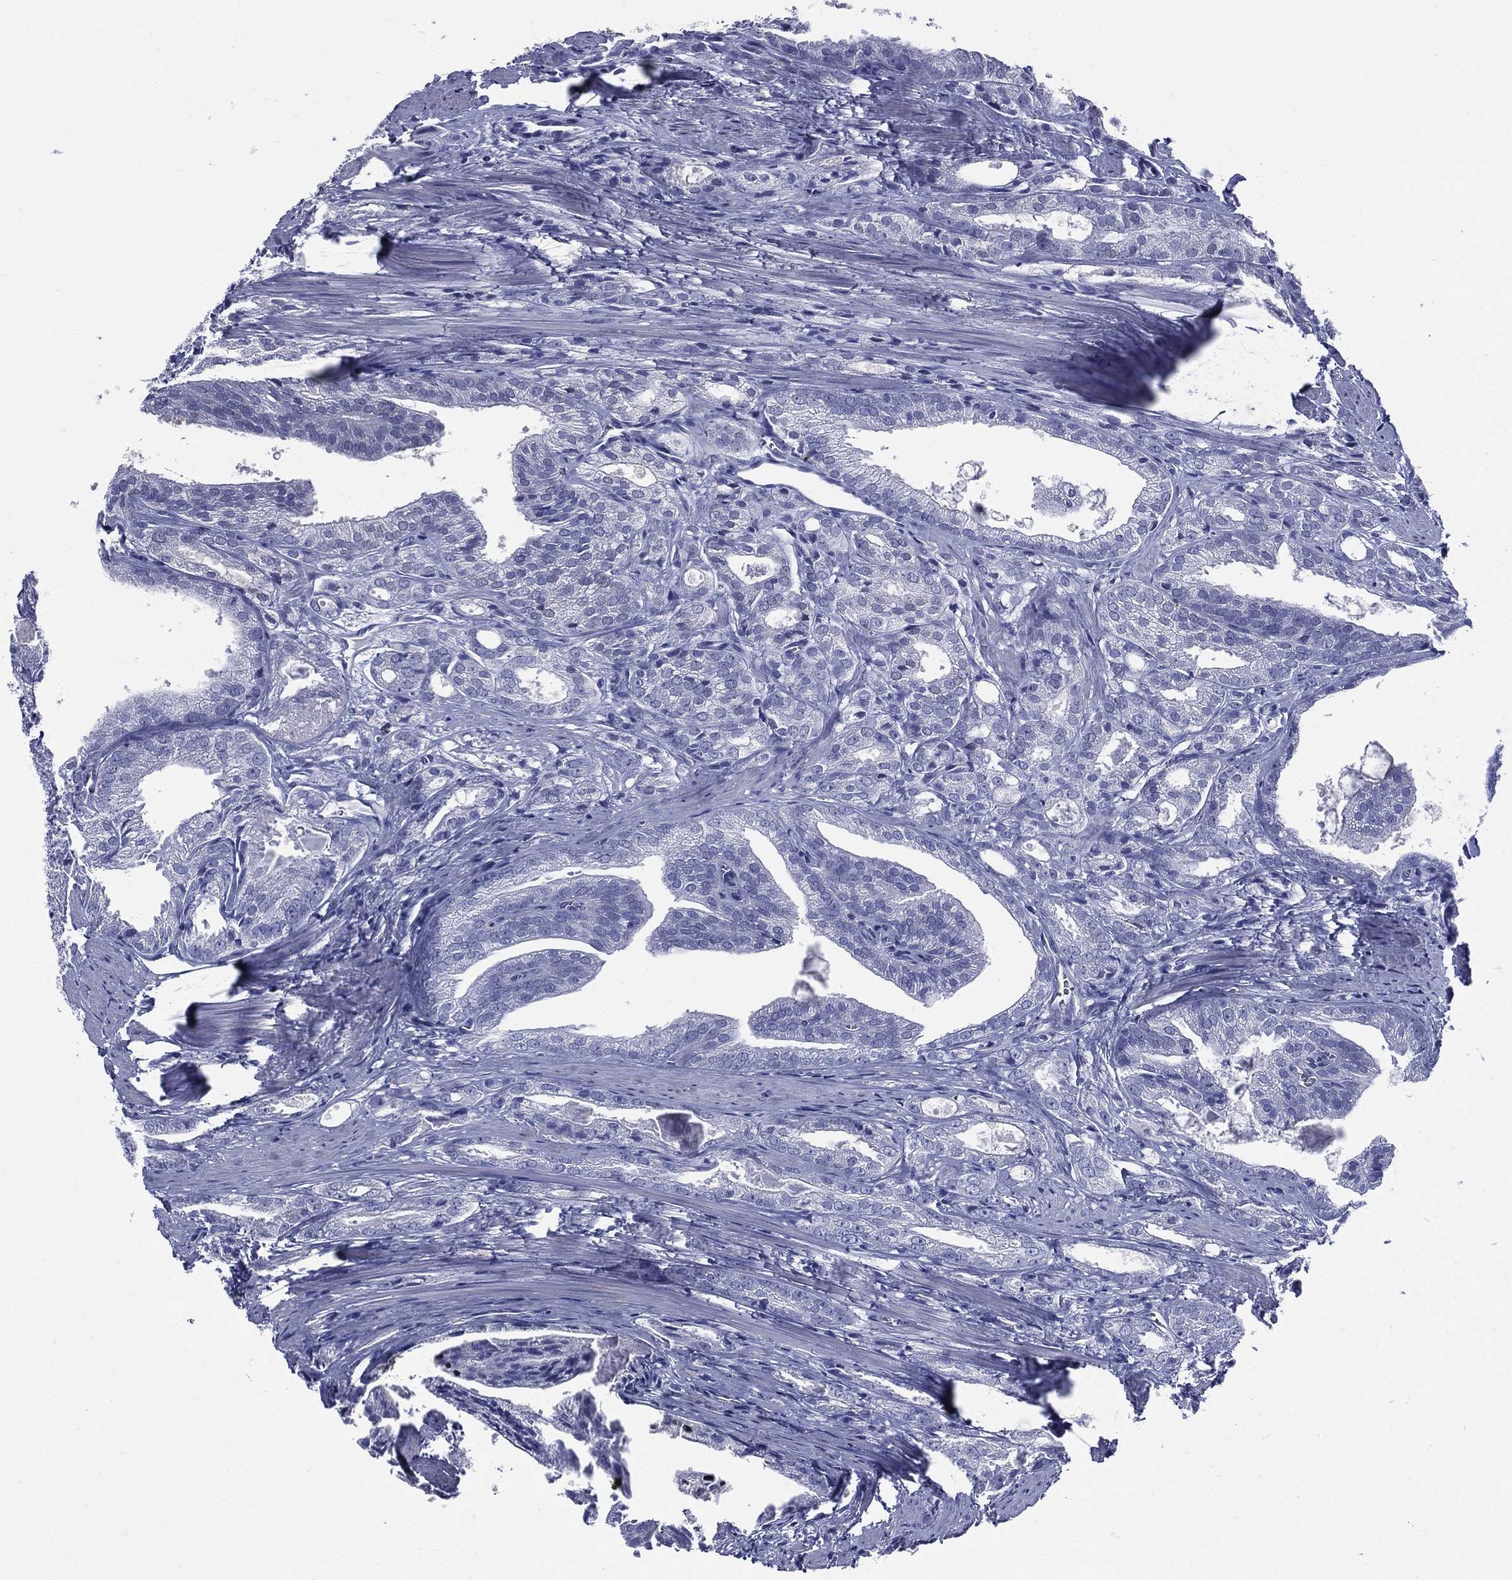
{"staining": {"intensity": "negative", "quantity": "none", "location": "none"}, "tissue": "prostate cancer", "cell_type": "Tumor cells", "image_type": "cancer", "snomed": [{"axis": "morphology", "description": "Adenocarcinoma, NOS"}, {"axis": "morphology", "description": "Adenocarcinoma, High grade"}, {"axis": "topography", "description": "Prostate"}], "caption": "DAB immunohistochemical staining of human prostate high-grade adenocarcinoma reveals no significant expression in tumor cells. Brightfield microscopy of IHC stained with DAB (brown) and hematoxylin (blue), captured at high magnification.", "gene": "DPYS", "patient": {"sex": "male", "age": 70}}